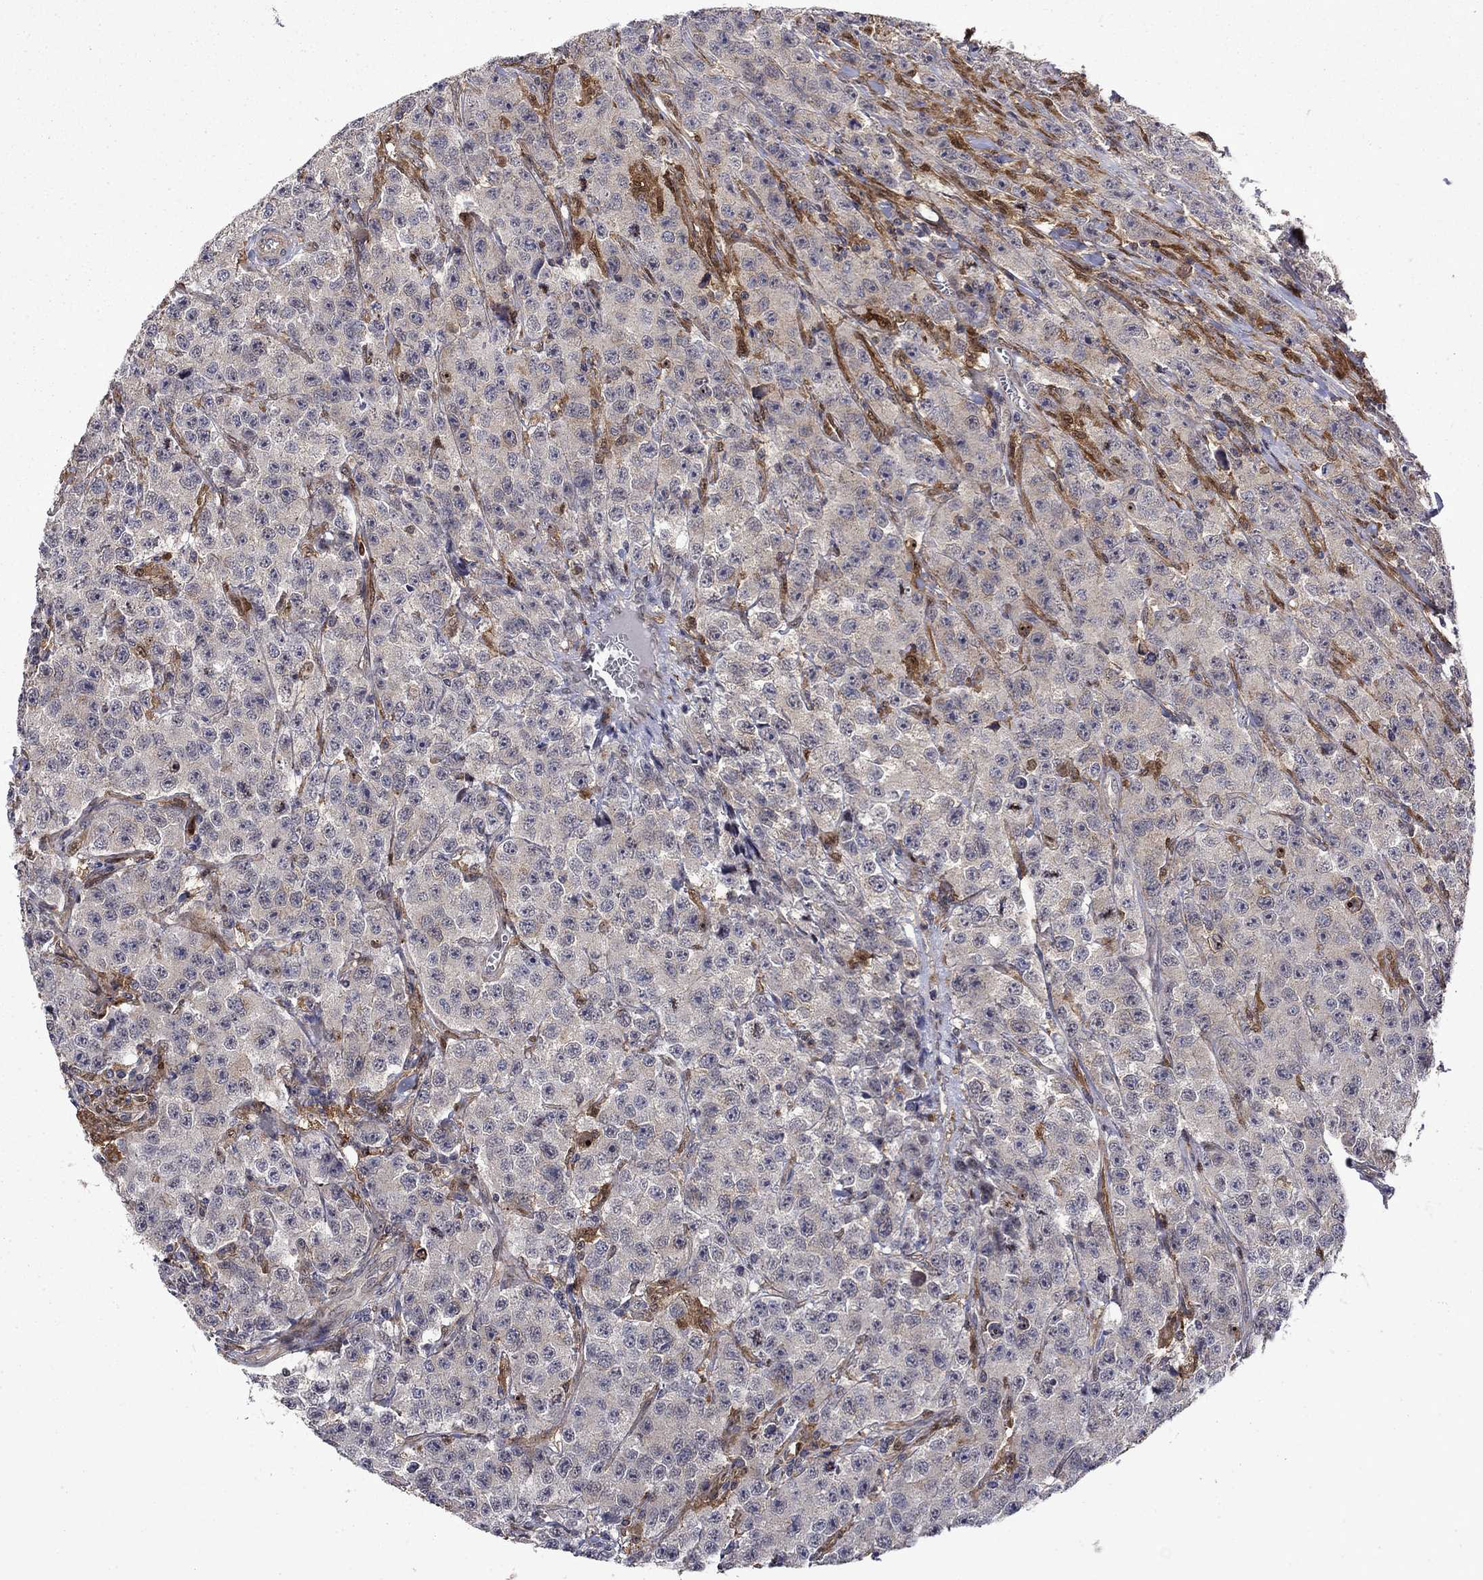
{"staining": {"intensity": "negative", "quantity": "none", "location": "none"}, "tissue": "testis cancer", "cell_type": "Tumor cells", "image_type": "cancer", "snomed": [{"axis": "morphology", "description": "Seminoma, NOS"}, {"axis": "topography", "description": "Testis"}], "caption": "Human testis cancer stained for a protein using immunohistochemistry reveals no staining in tumor cells.", "gene": "TPMT", "patient": {"sex": "male", "age": 59}}